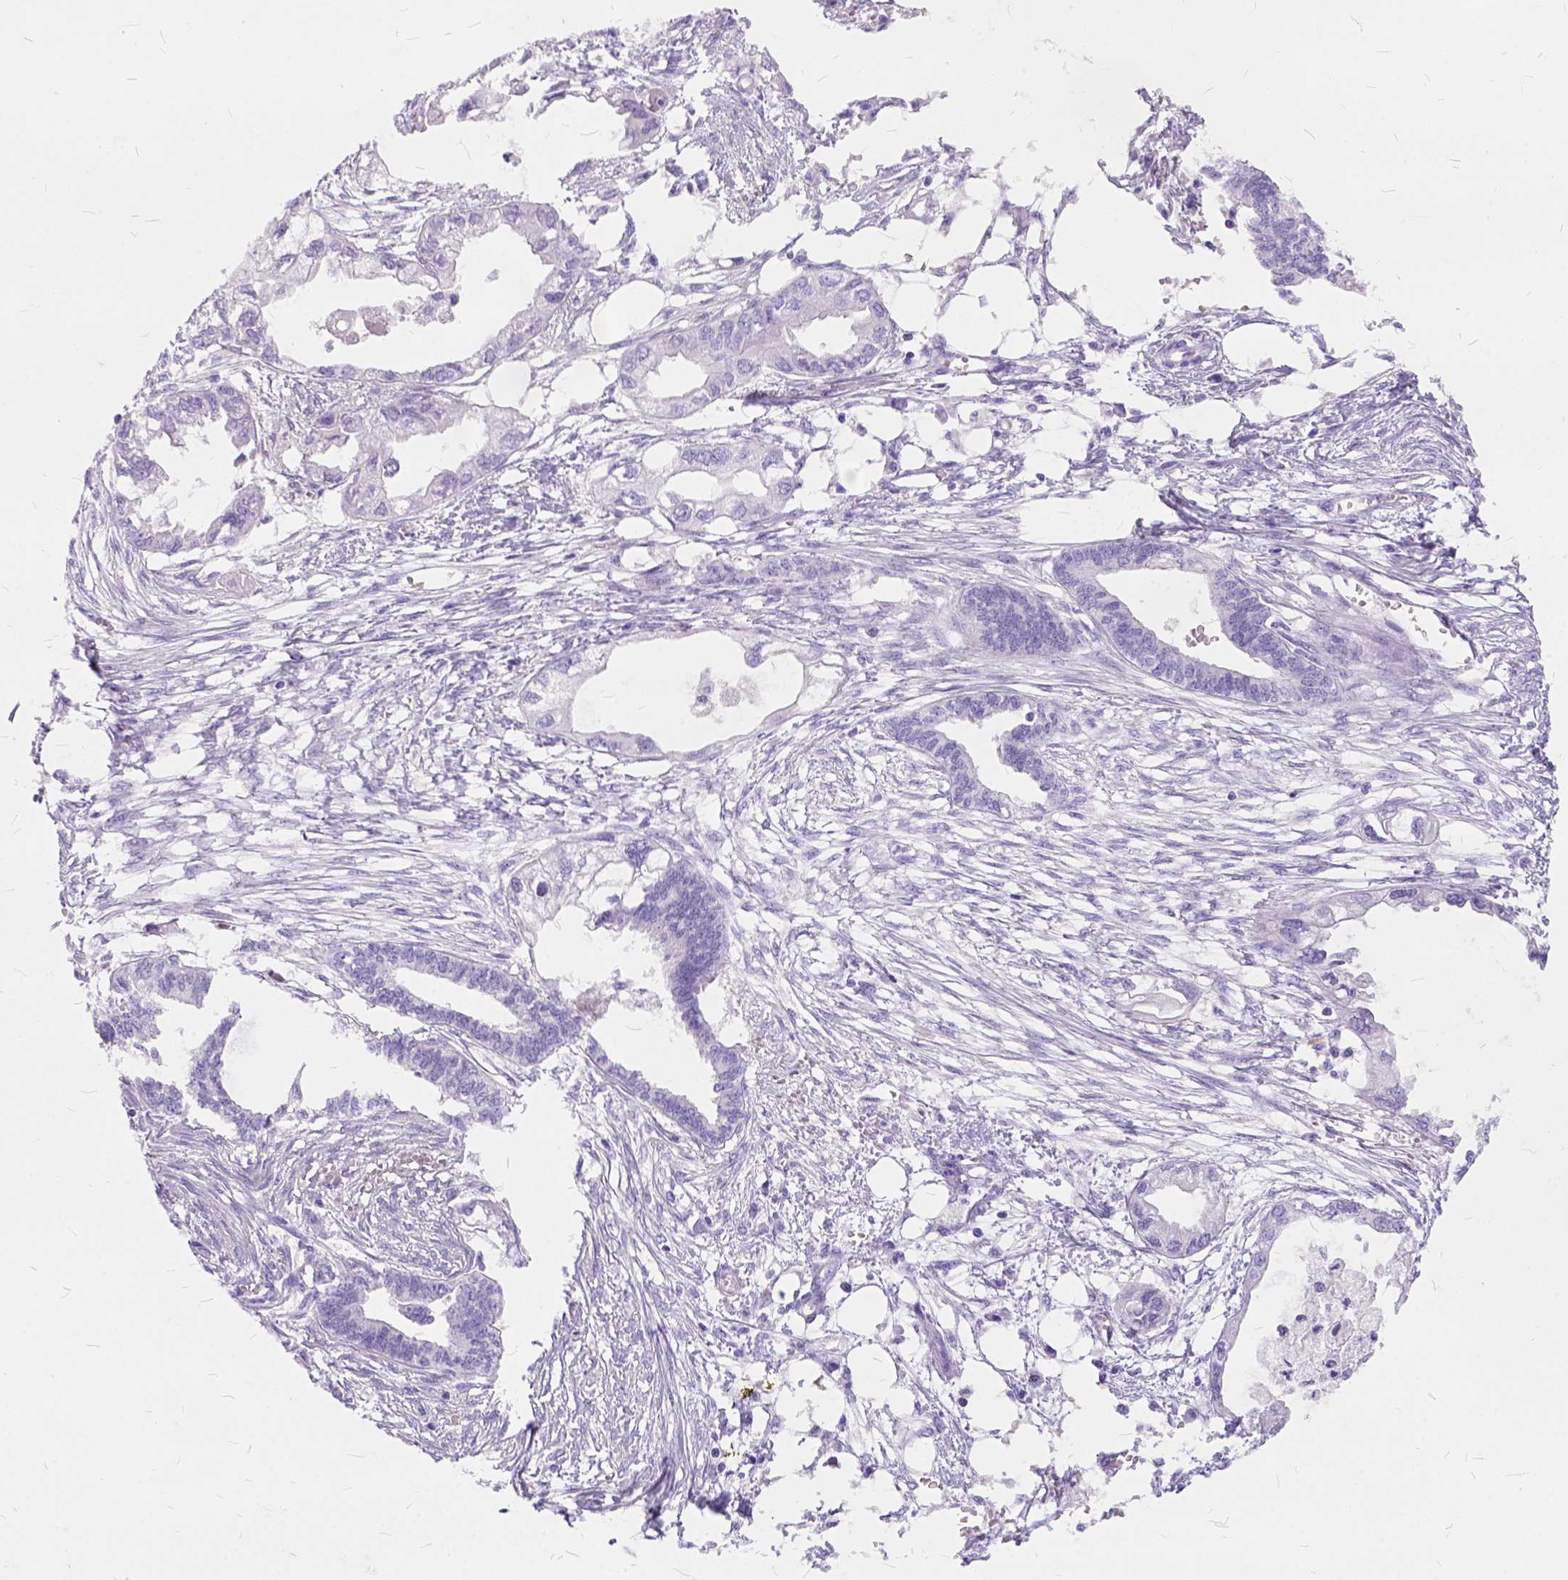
{"staining": {"intensity": "negative", "quantity": "none", "location": "none"}, "tissue": "endometrial cancer", "cell_type": "Tumor cells", "image_type": "cancer", "snomed": [{"axis": "morphology", "description": "Adenocarcinoma, NOS"}, {"axis": "morphology", "description": "Adenocarcinoma, metastatic, NOS"}, {"axis": "topography", "description": "Adipose tissue"}, {"axis": "topography", "description": "Endometrium"}], "caption": "Immunohistochemistry (IHC) image of human endometrial cancer stained for a protein (brown), which displays no positivity in tumor cells.", "gene": "C1QTNF3", "patient": {"sex": "female", "age": 67}}